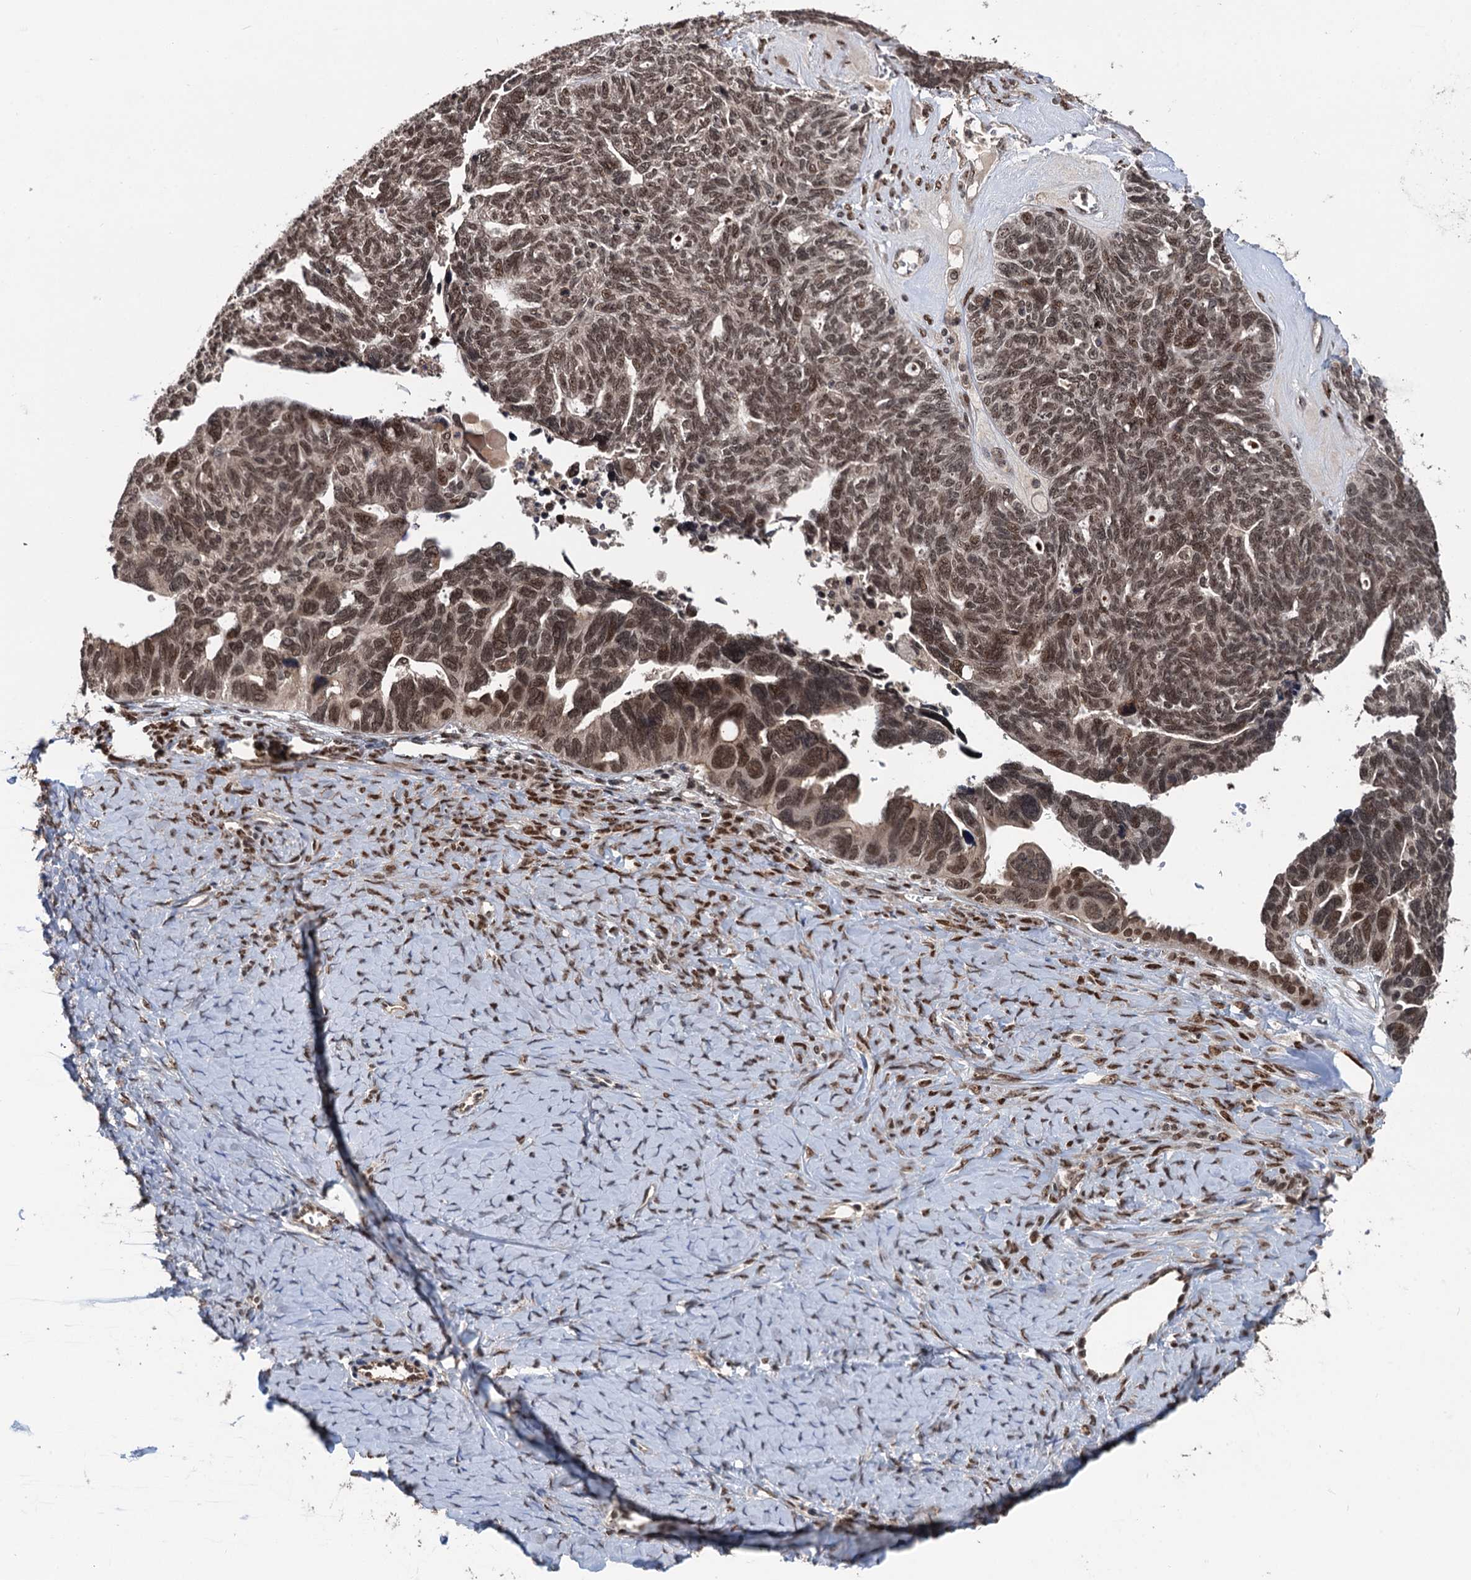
{"staining": {"intensity": "moderate", "quantity": "25%-75%", "location": "nuclear"}, "tissue": "ovarian cancer", "cell_type": "Tumor cells", "image_type": "cancer", "snomed": [{"axis": "morphology", "description": "Cystadenocarcinoma, serous, NOS"}, {"axis": "topography", "description": "Ovary"}], "caption": "Human ovarian cancer (serous cystadenocarcinoma) stained for a protein (brown) demonstrates moderate nuclear positive positivity in about 25%-75% of tumor cells.", "gene": "RASSF4", "patient": {"sex": "female", "age": 79}}